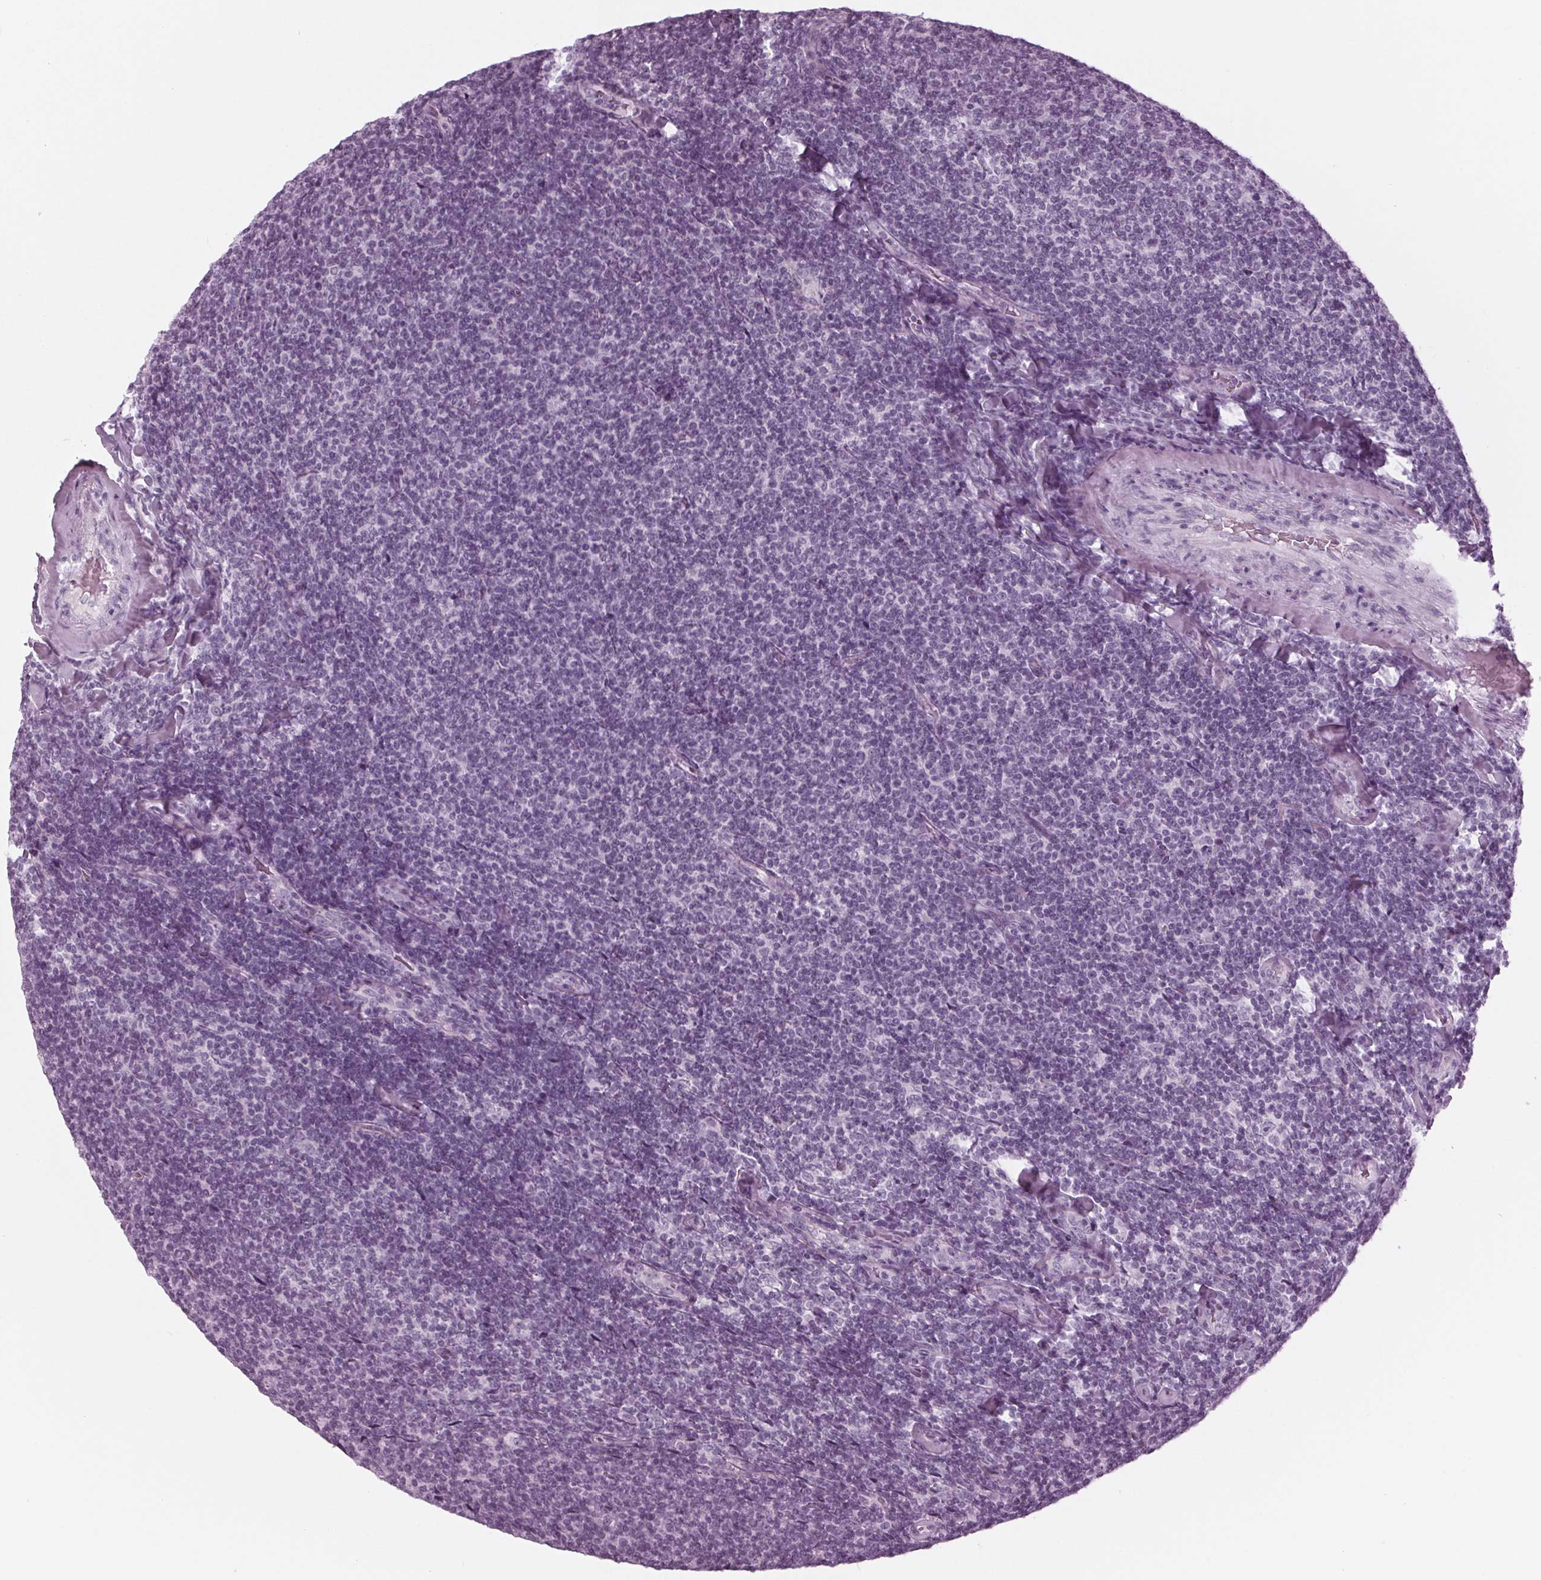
{"staining": {"intensity": "negative", "quantity": "none", "location": "none"}, "tissue": "lymphoma", "cell_type": "Tumor cells", "image_type": "cancer", "snomed": [{"axis": "morphology", "description": "Malignant lymphoma, non-Hodgkin's type, Low grade"}, {"axis": "topography", "description": "Lymph node"}], "caption": "Tumor cells are negative for protein expression in human malignant lymphoma, non-Hodgkin's type (low-grade).", "gene": "KRT28", "patient": {"sex": "male", "age": 52}}